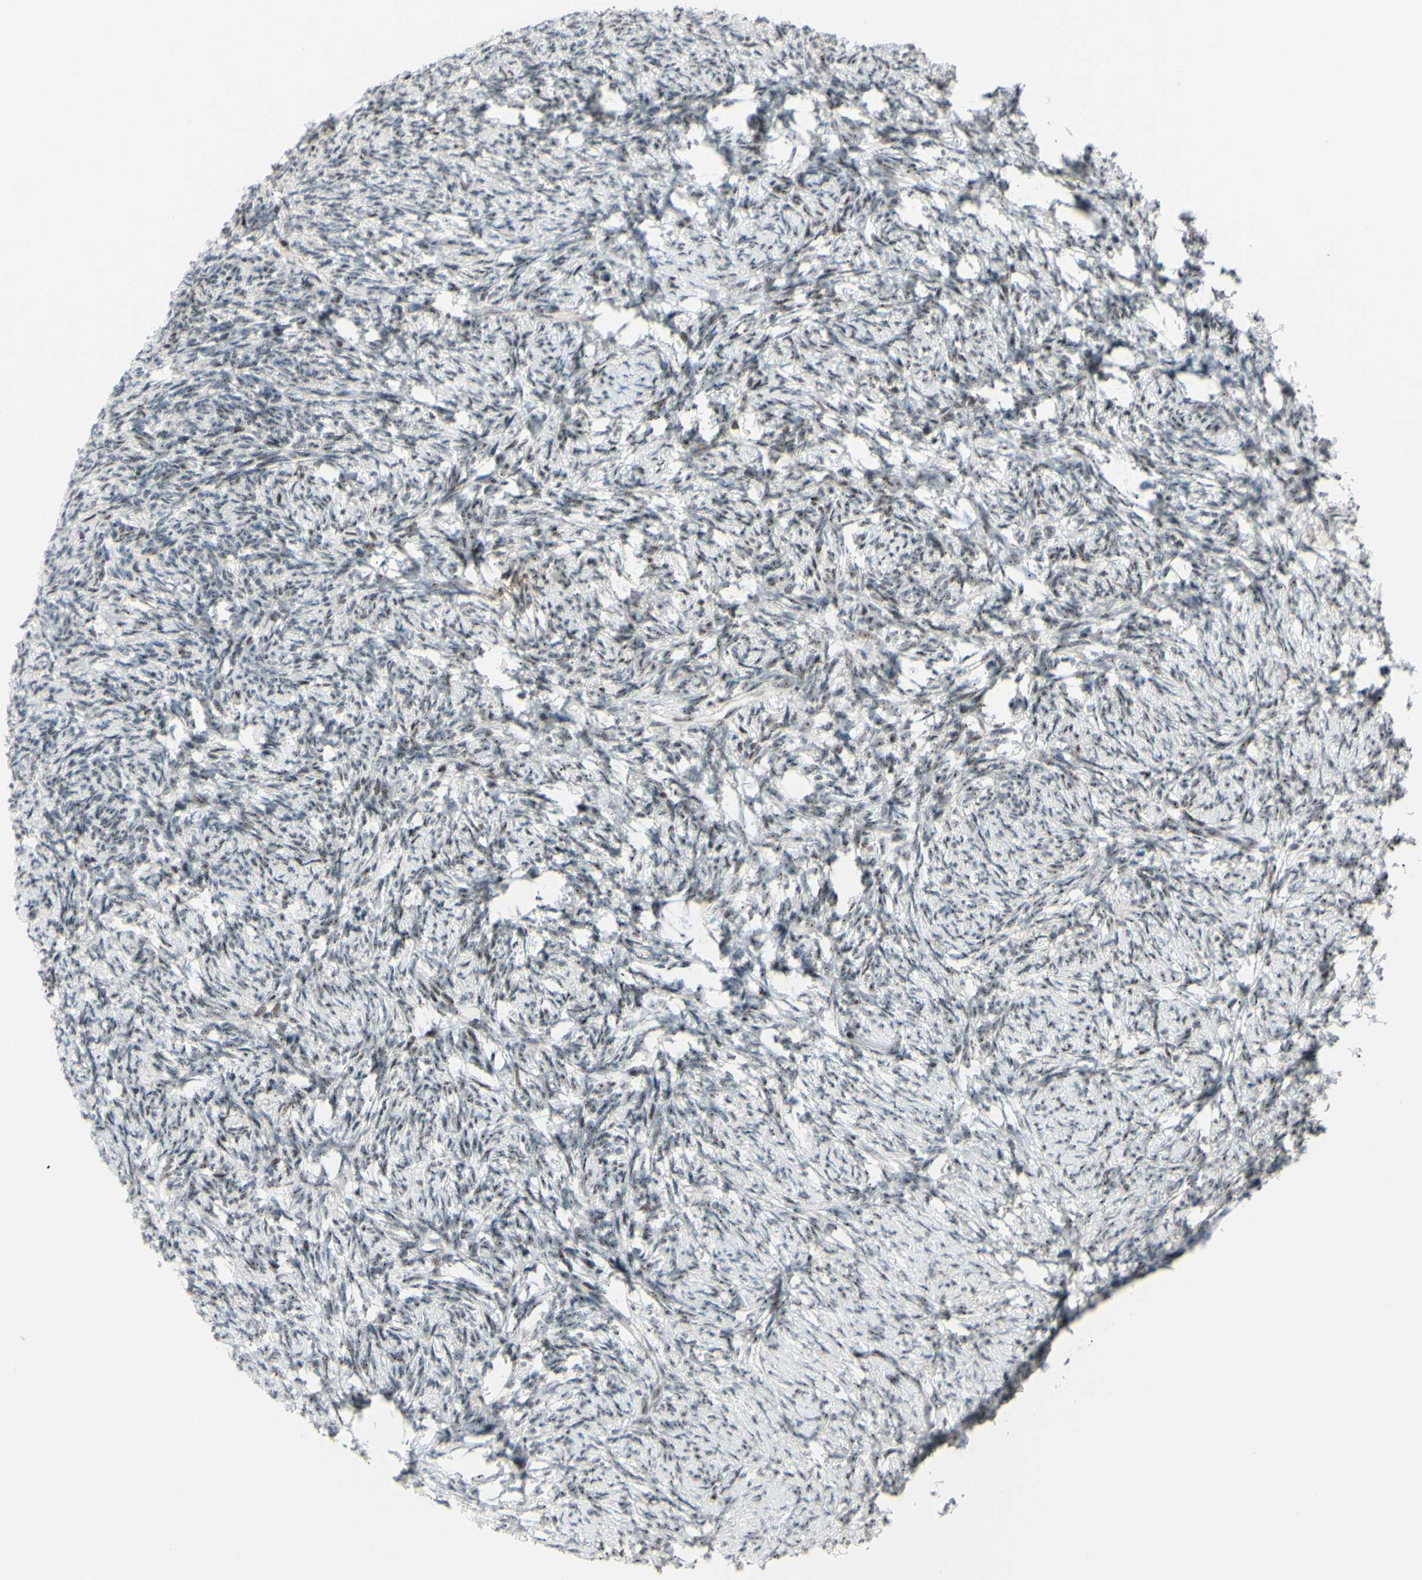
{"staining": {"intensity": "weak", "quantity": "<25%", "location": "nuclear"}, "tissue": "ovary", "cell_type": "Ovarian stroma cells", "image_type": "normal", "snomed": [{"axis": "morphology", "description": "Normal tissue, NOS"}, {"axis": "topography", "description": "Ovary"}], "caption": "The image exhibits no significant expression in ovarian stroma cells of ovary. (DAB (3,3'-diaminobenzidine) immunohistochemistry with hematoxylin counter stain).", "gene": "POLR1A", "patient": {"sex": "female", "age": 60}}